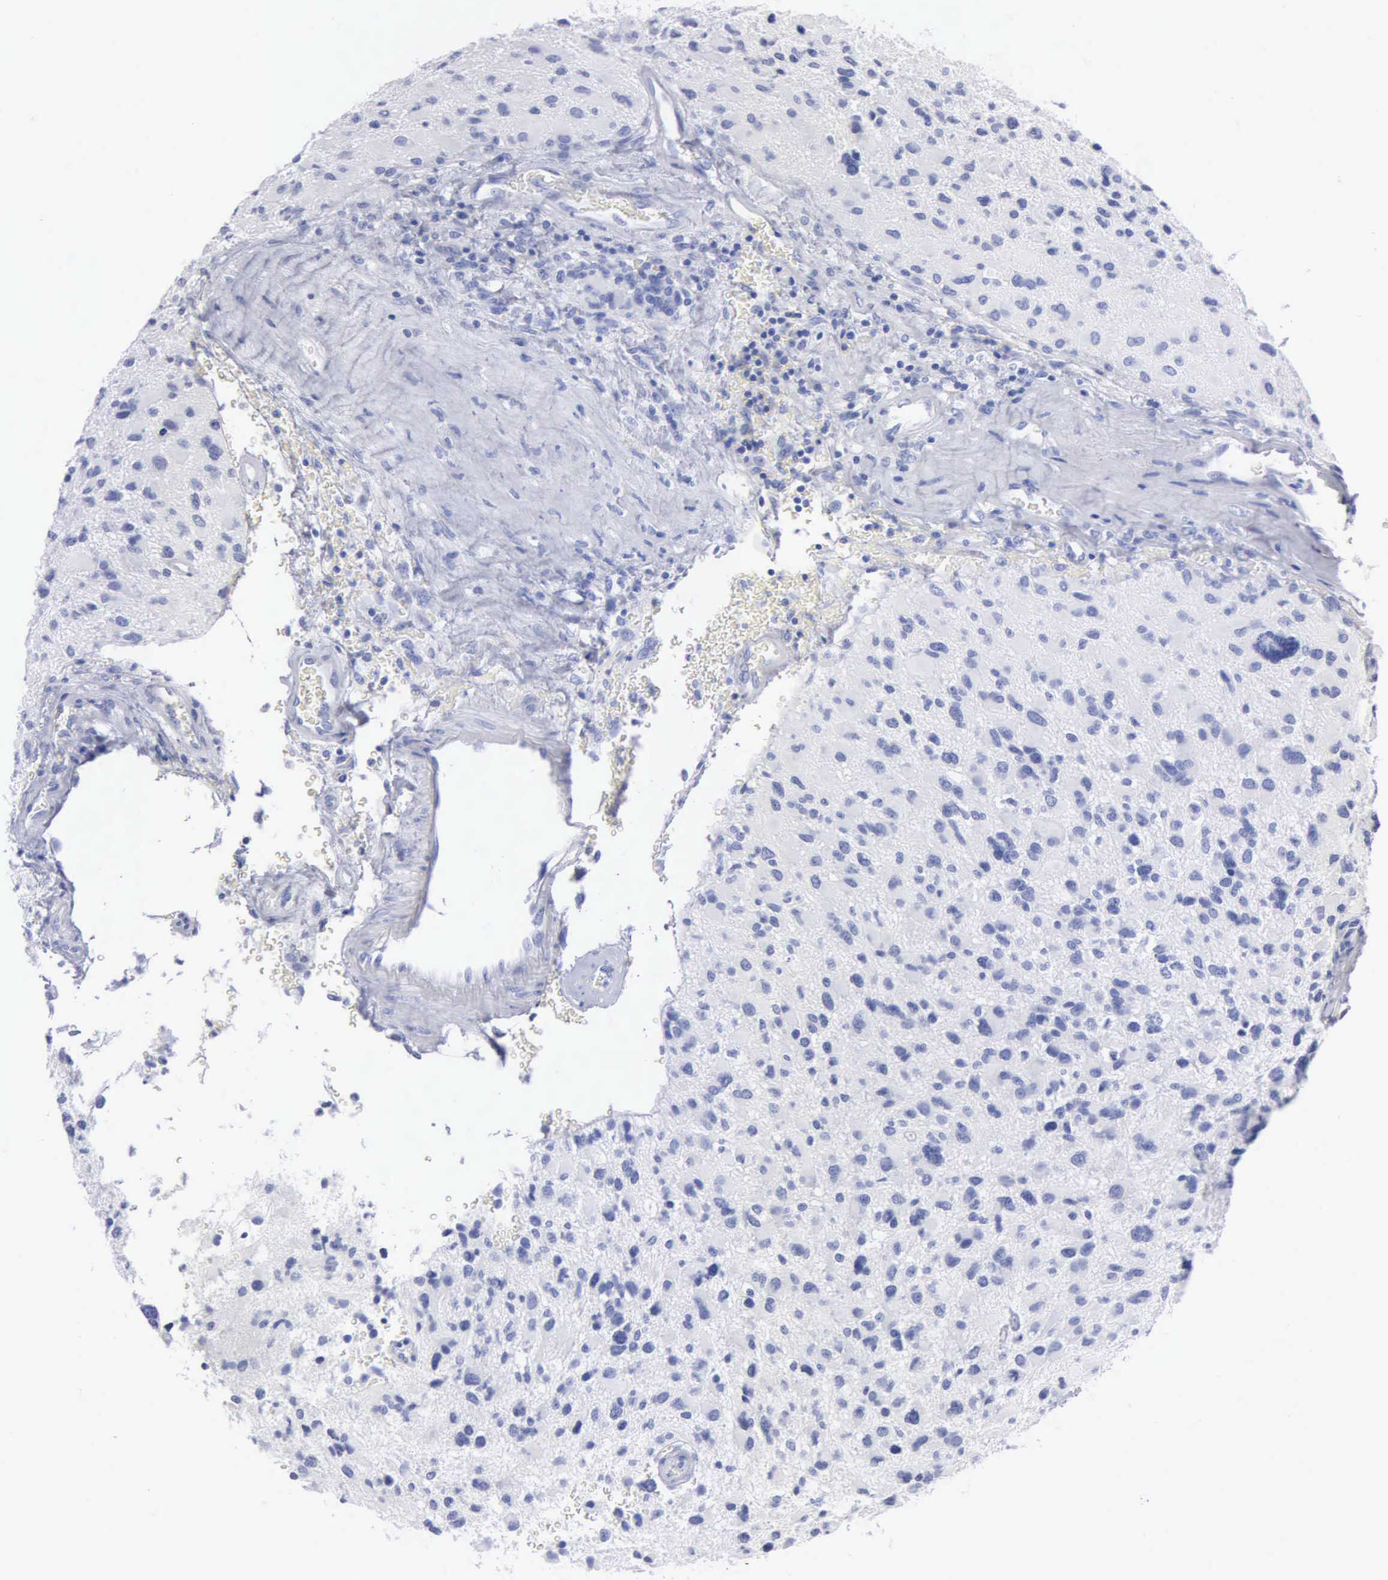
{"staining": {"intensity": "negative", "quantity": "none", "location": "none"}, "tissue": "glioma", "cell_type": "Tumor cells", "image_type": "cancer", "snomed": [{"axis": "morphology", "description": "Glioma, malignant, High grade"}, {"axis": "topography", "description": "Brain"}], "caption": "This is an immunohistochemistry (IHC) micrograph of human high-grade glioma (malignant). There is no expression in tumor cells.", "gene": "CTSL", "patient": {"sex": "male", "age": 69}}